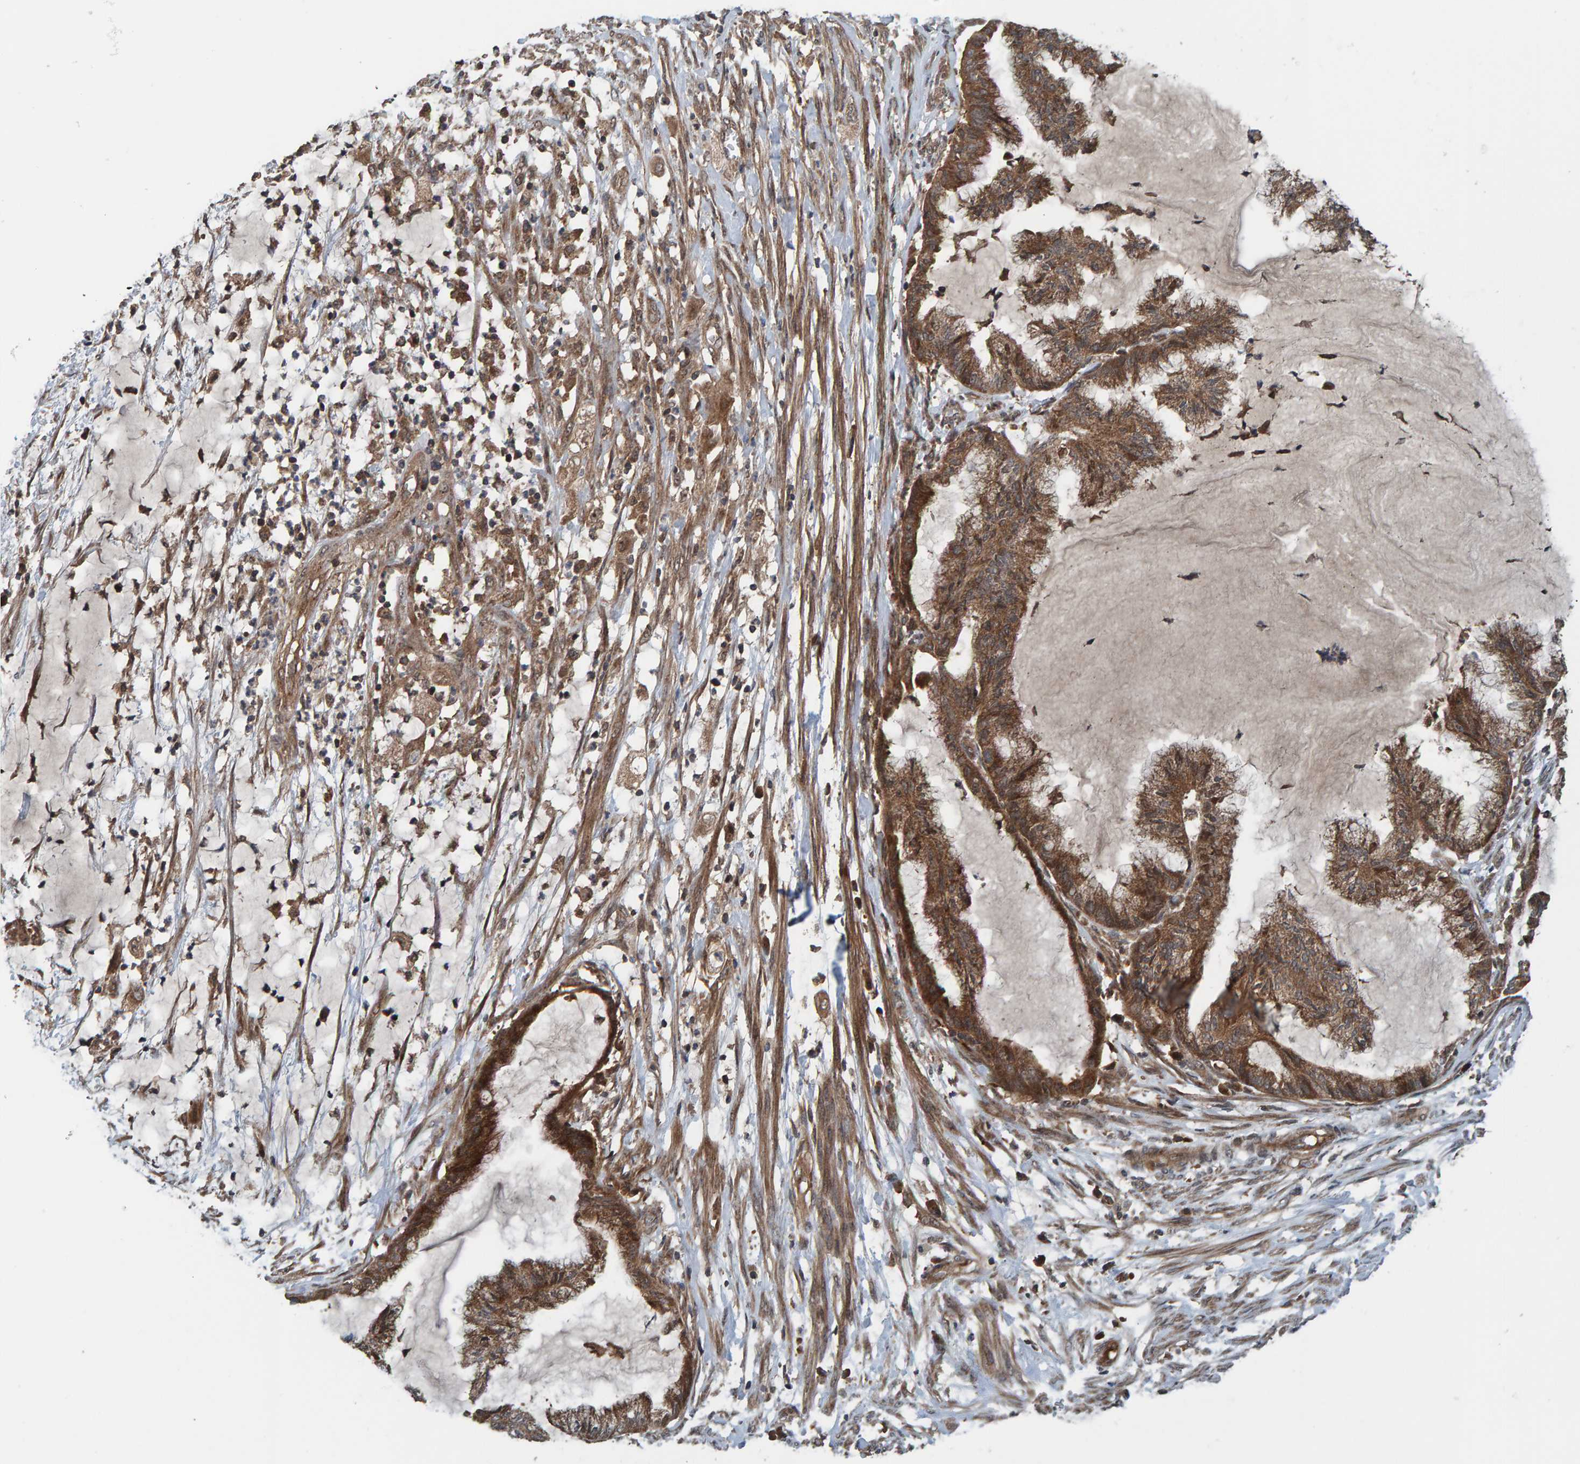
{"staining": {"intensity": "moderate", "quantity": ">75%", "location": "cytoplasmic/membranous"}, "tissue": "endometrial cancer", "cell_type": "Tumor cells", "image_type": "cancer", "snomed": [{"axis": "morphology", "description": "Adenocarcinoma, NOS"}, {"axis": "topography", "description": "Endometrium"}], "caption": "Protein analysis of endometrial cancer (adenocarcinoma) tissue demonstrates moderate cytoplasmic/membranous expression in approximately >75% of tumor cells.", "gene": "CUEDC1", "patient": {"sex": "female", "age": 86}}